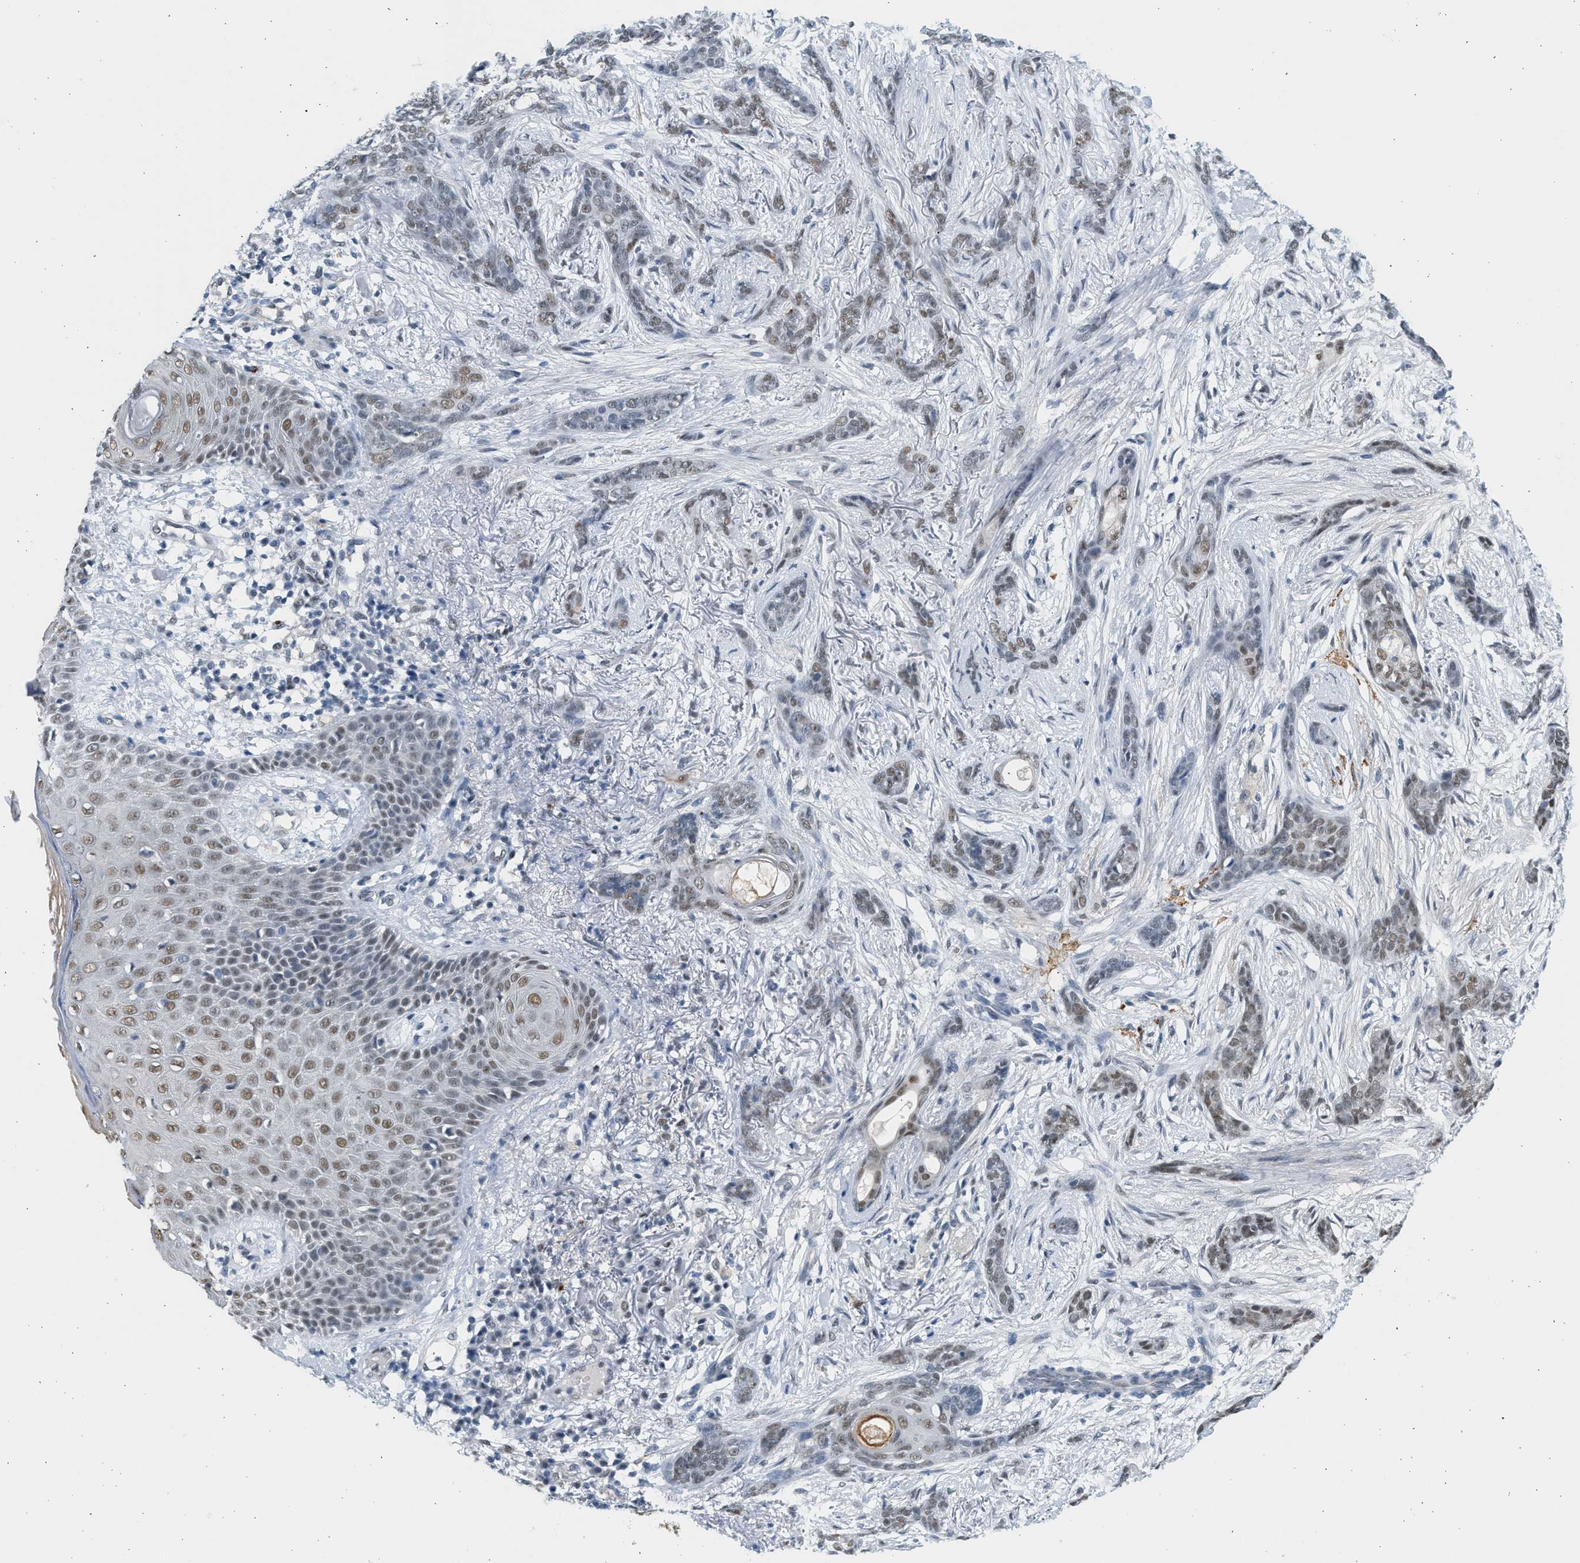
{"staining": {"intensity": "weak", "quantity": "25%-75%", "location": "nuclear"}, "tissue": "skin cancer", "cell_type": "Tumor cells", "image_type": "cancer", "snomed": [{"axis": "morphology", "description": "Basal cell carcinoma"}, {"axis": "morphology", "description": "Adnexal tumor, benign"}, {"axis": "topography", "description": "Skin"}], "caption": "Human basal cell carcinoma (skin) stained for a protein (brown) demonstrates weak nuclear positive expression in about 25%-75% of tumor cells.", "gene": "HIPK1", "patient": {"sex": "female", "age": 42}}